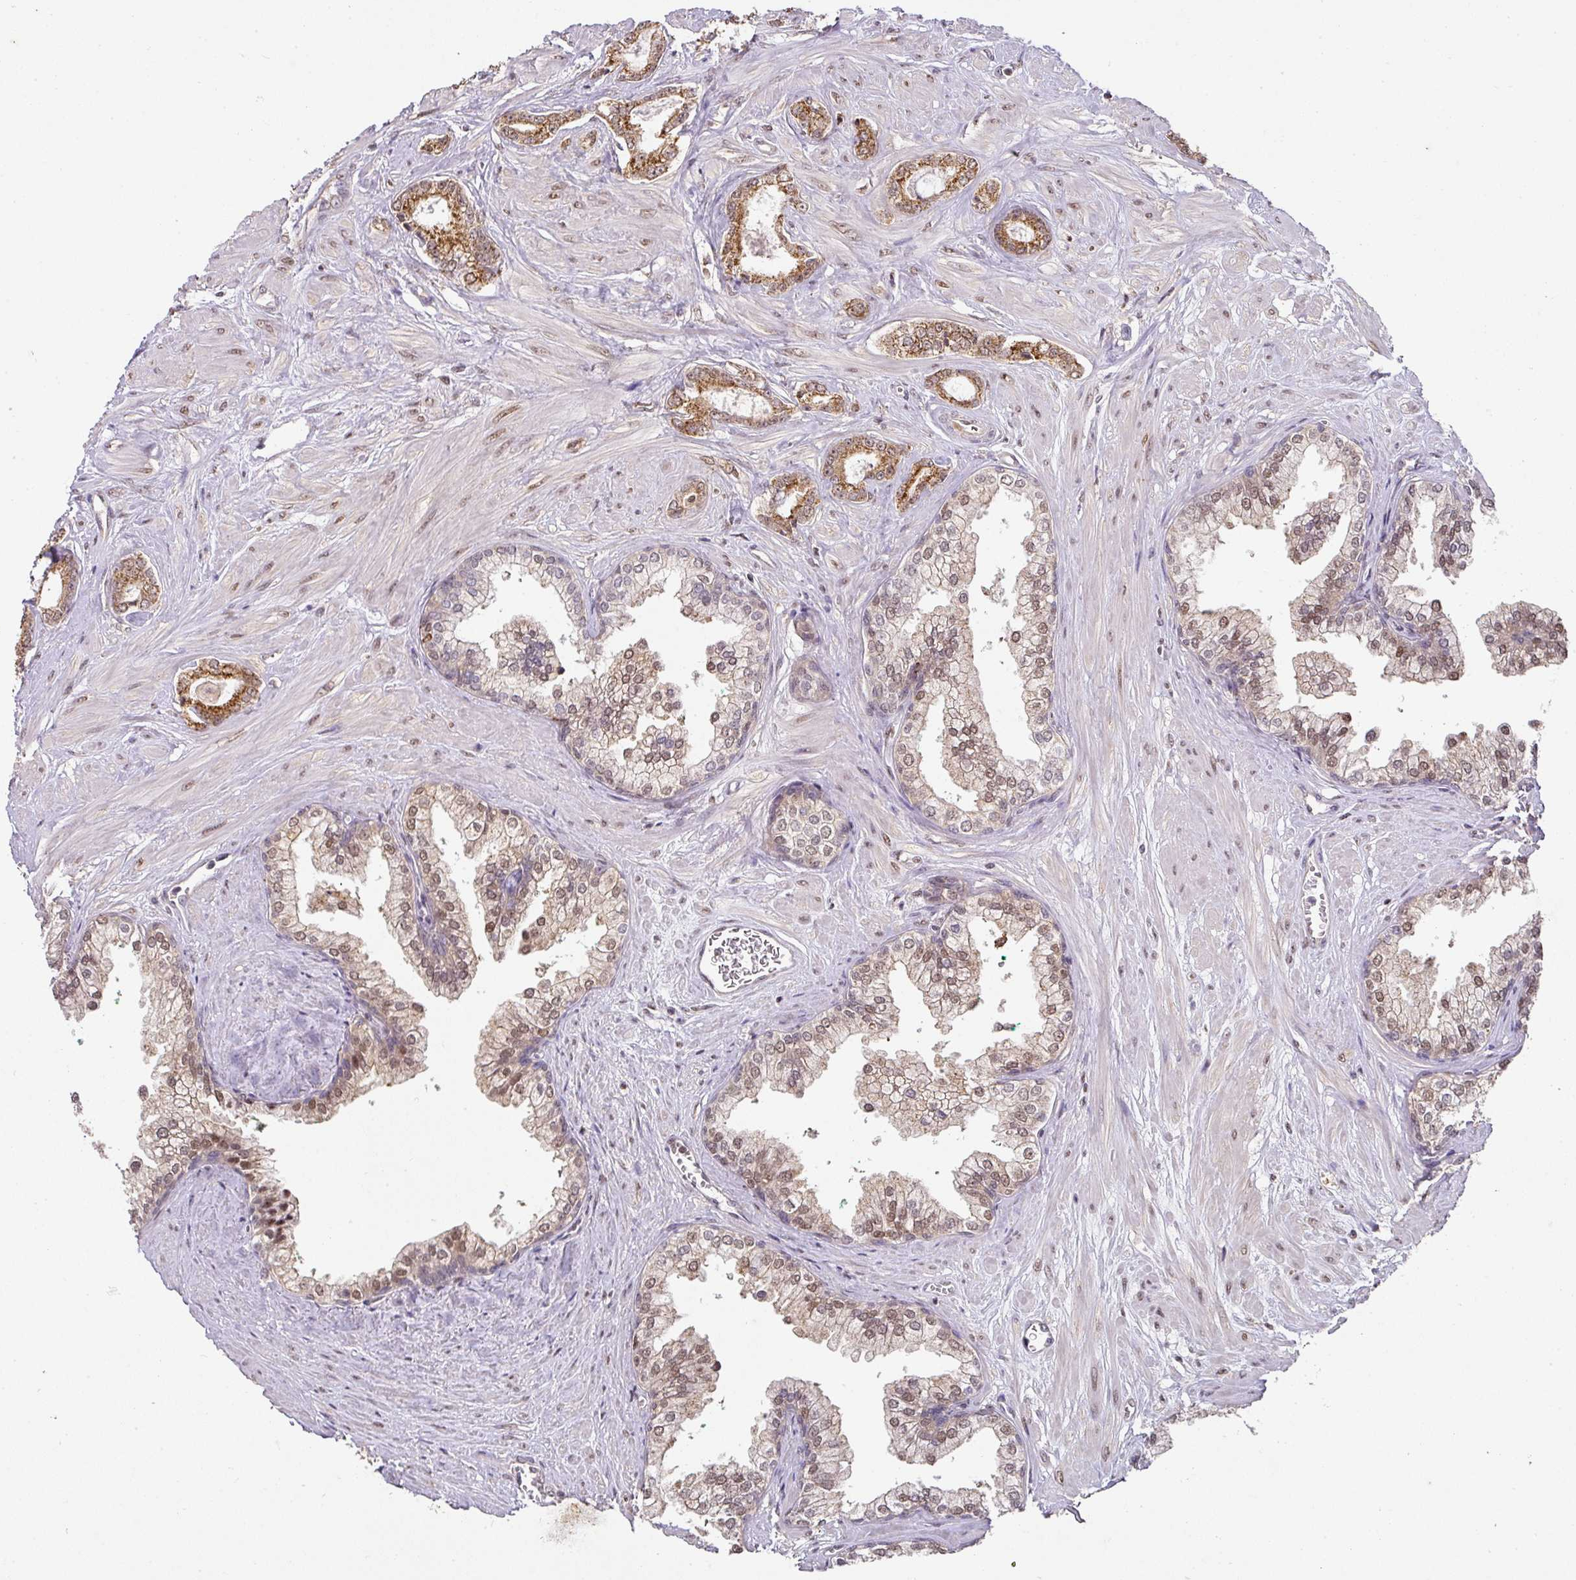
{"staining": {"intensity": "strong", "quantity": ">75%", "location": "cytoplasmic/membranous"}, "tissue": "prostate cancer", "cell_type": "Tumor cells", "image_type": "cancer", "snomed": [{"axis": "morphology", "description": "Adenocarcinoma, Low grade"}, {"axis": "topography", "description": "Prostate"}], "caption": "Brown immunohistochemical staining in human prostate cancer exhibits strong cytoplasmic/membranous staining in approximately >75% of tumor cells.", "gene": "RANBP9", "patient": {"sex": "male", "age": 60}}